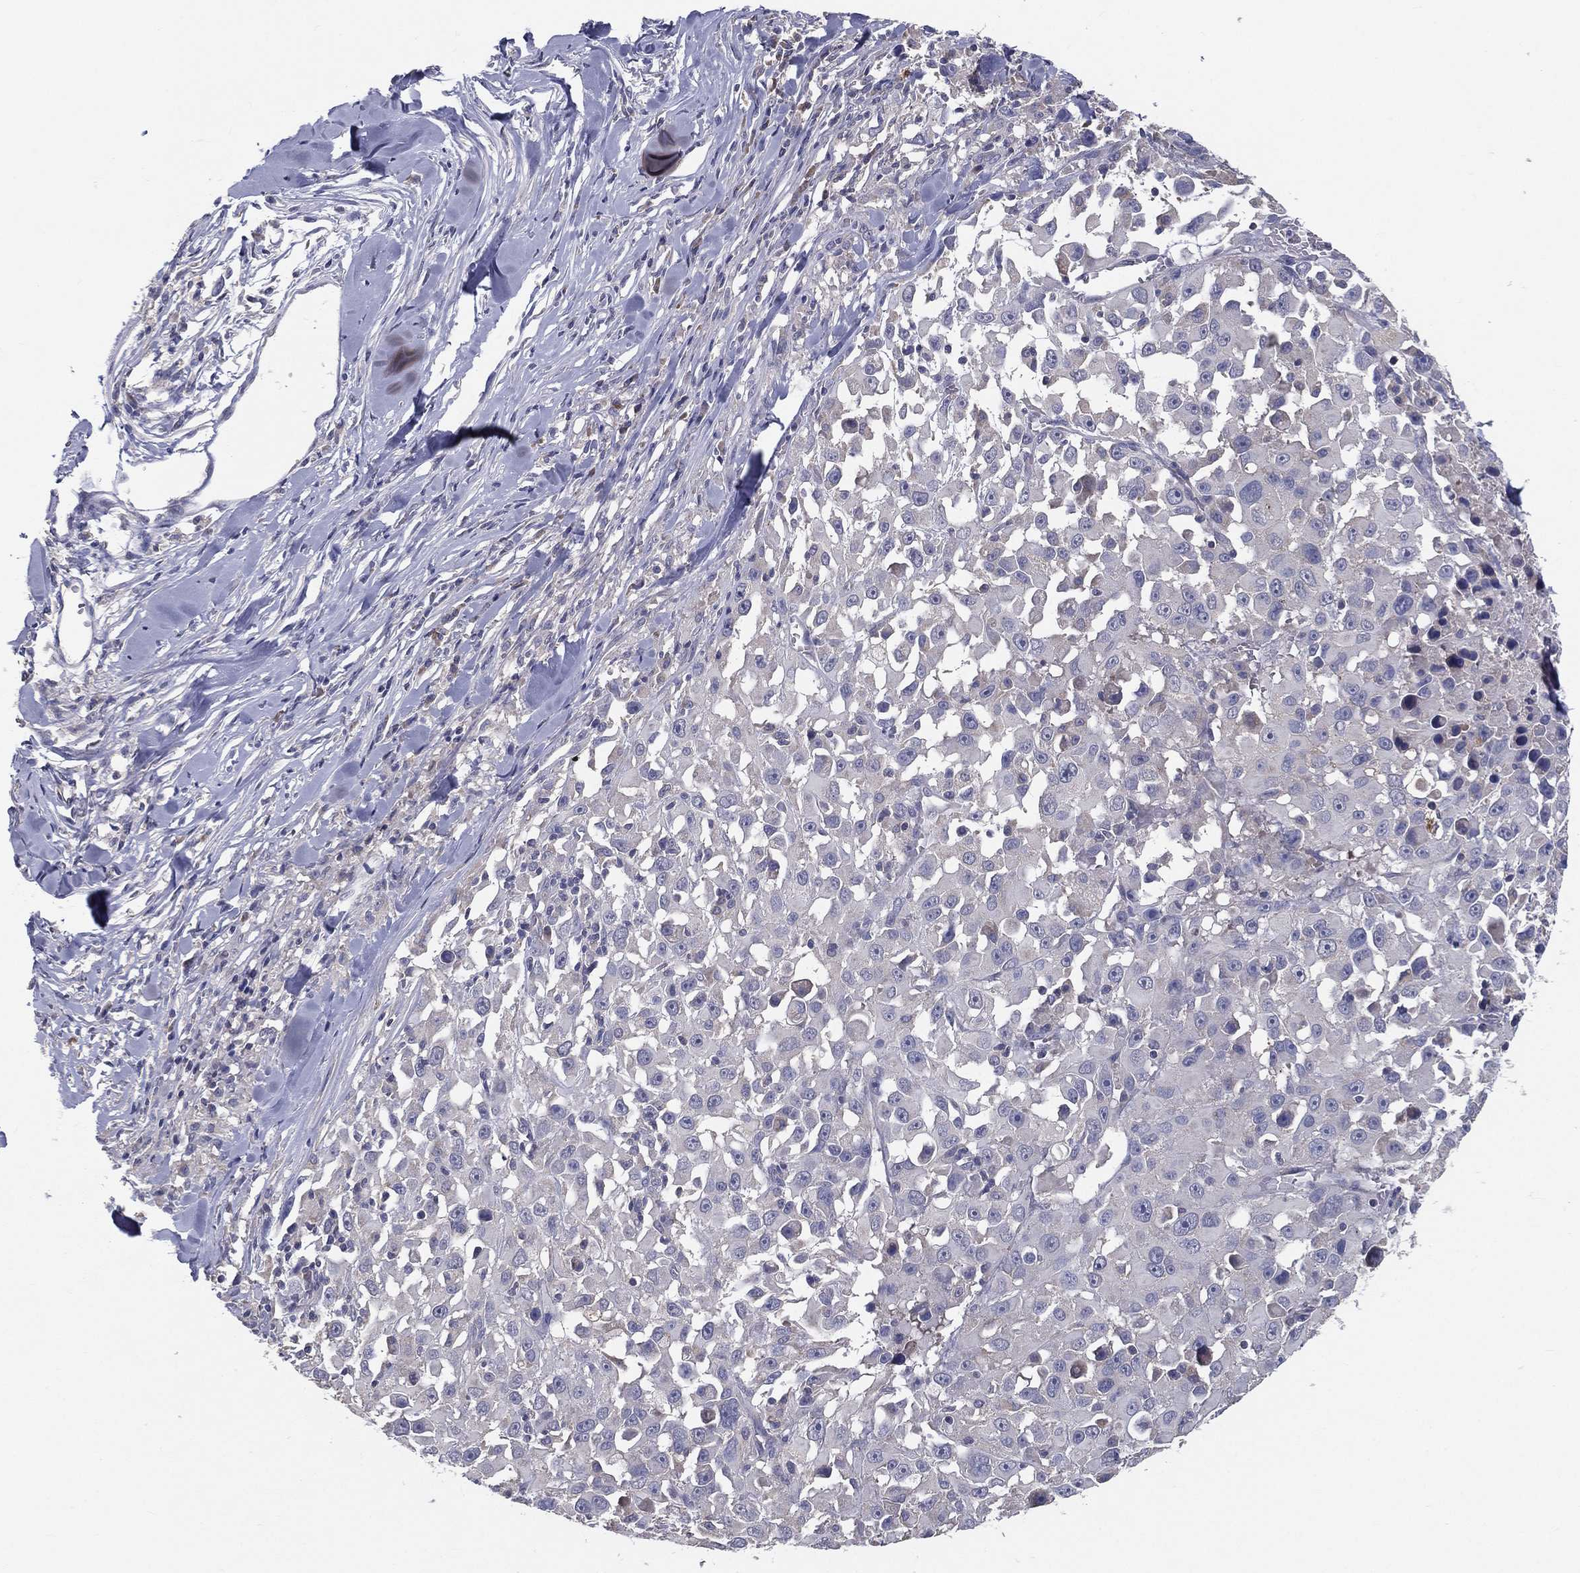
{"staining": {"intensity": "negative", "quantity": "none", "location": "none"}, "tissue": "melanoma", "cell_type": "Tumor cells", "image_type": "cancer", "snomed": [{"axis": "morphology", "description": "Malignant melanoma, Metastatic site"}, {"axis": "topography", "description": "Lymph node"}], "caption": "The image demonstrates no staining of tumor cells in melanoma.", "gene": "PCSK1", "patient": {"sex": "male", "age": 50}}